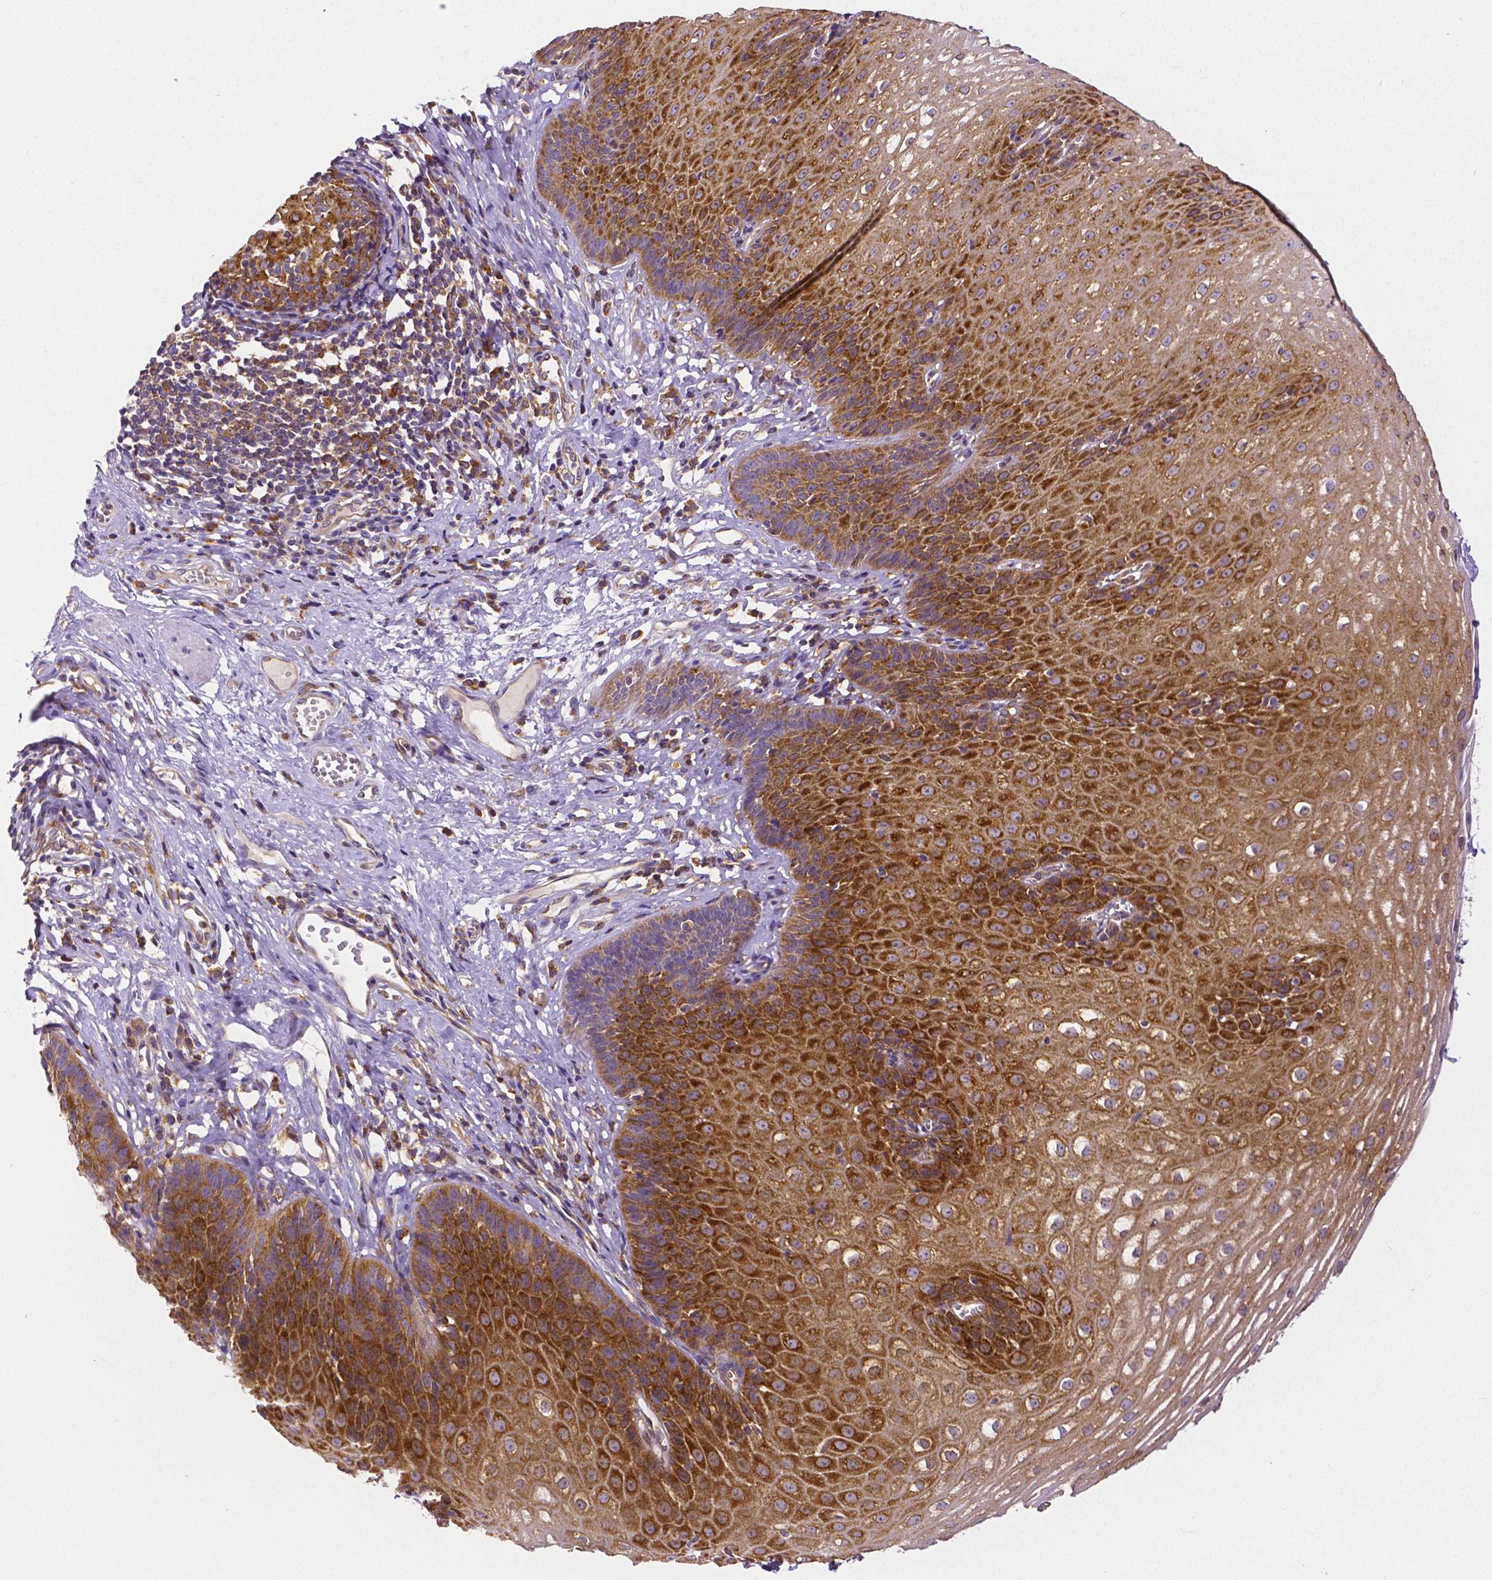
{"staining": {"intensity": "strong", "quantity": ">75%", "location": "cytoplasmic/membranous"}, "tissue": "esophagus", "cell_type": "Squamous epithelial cells", "image_type": "normal", "snomed": [{"axis": "morphology", "description": "Normal tissue, NOS"}, {"axis": "topography", "description": "Esophagus"}], "caption": "Brown immunohistochemical staining in benign esophagus displays strong cytoplasmic/membranous positivity in about >75% of squamous epithelial cells. (Brightfield microscopy of DAB IHC at high magnification).", "gene": "DICER1", "patient": {"sex": "male", "age": 72}}